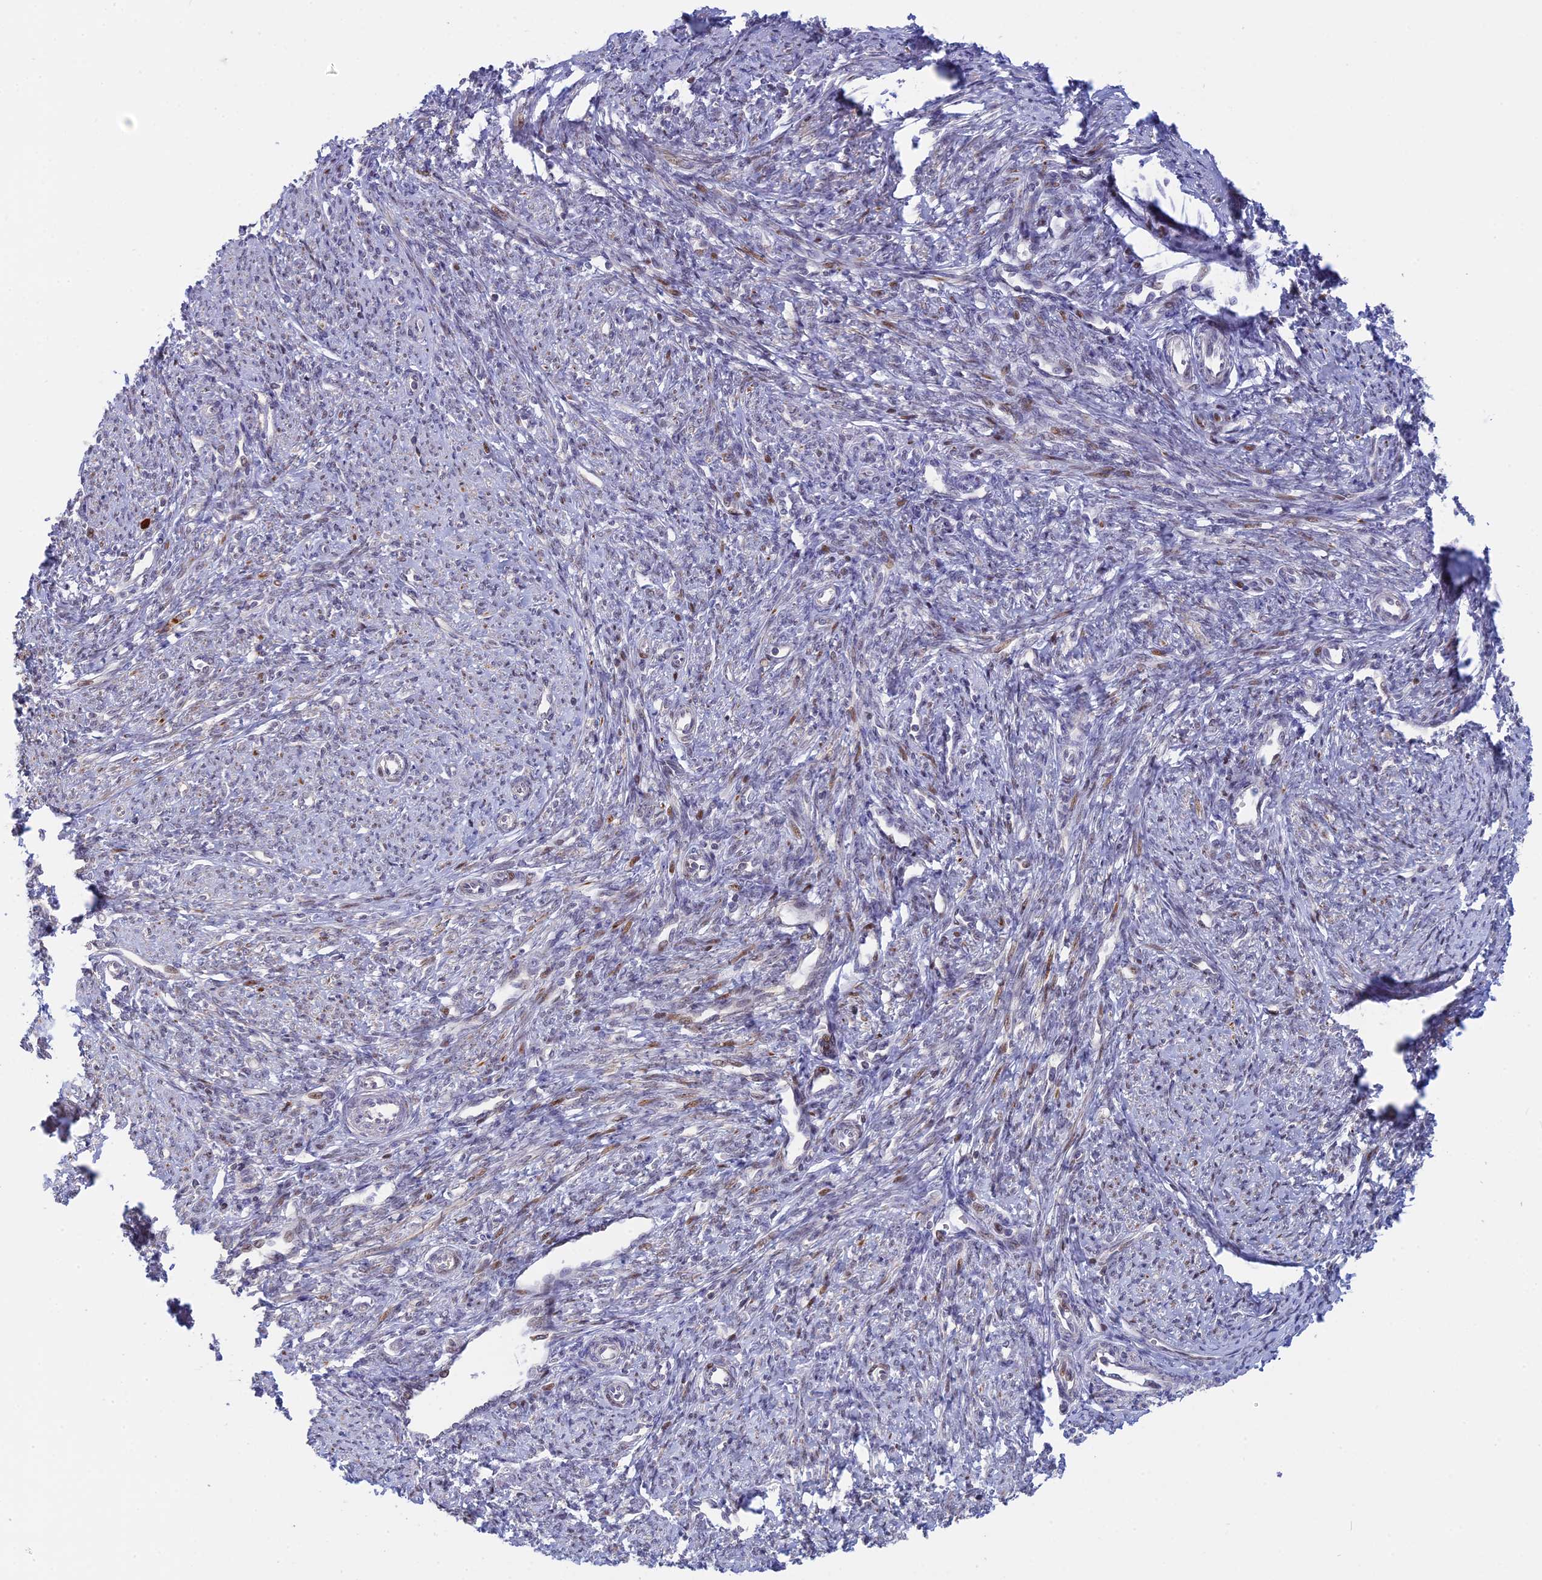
{"staining": {"intensity": "moderate", "quantity": "25%-75%", "location": "cytoplasmic/membranous"}, "tissue": "smooth muscle", "cell_type": "Smooth muscle cells", "image_type": "normal", "snomed": [{"axis": "morphology", "description": "Normal tissue, NOS"}, {"axis": "topography", "description": "Smooth muscle"}, {"axis": "topography", "description": "Uterus"}], "caption": "Immunohistochemistry histopathology image of unremarkable smooth muscle: human smooth muscle stained using immunohistochemistry (IHC) displays medium levels of moderate protein expression localized specifically in the cytoplasmic/membranous of smooth muscle cells, appearing as a cytoplasmic/membranous brown color.", "gene": "GSKIP", "patient": {"sex": "female", "age": 59}}